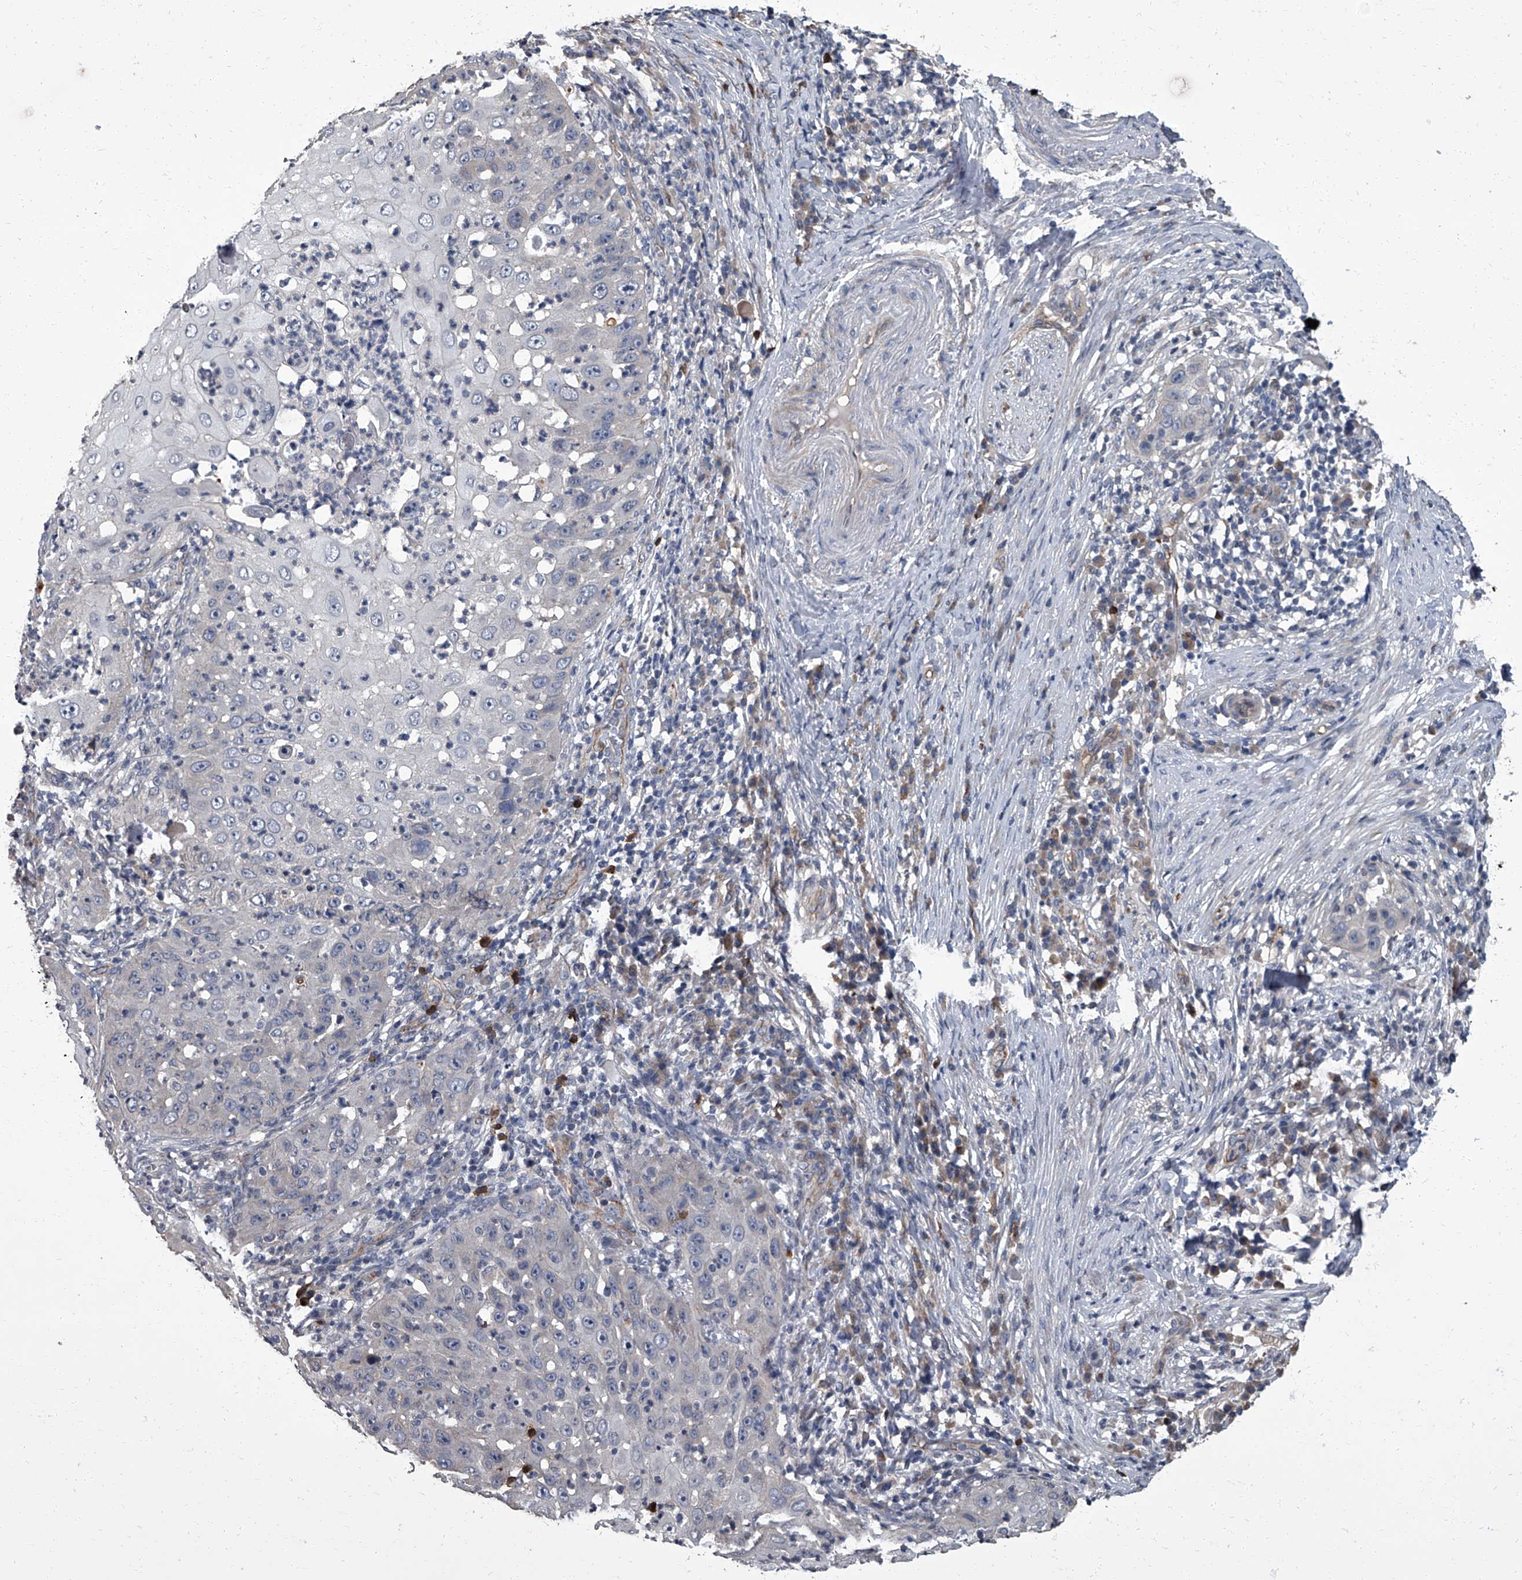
{"staining": {"intensity": "negative", "quantity": "none", "location": "none"}, "tissue": "skin cancer", "cell_type": "Tumor cells", "image_type": "cancer", "snomed": [{"axis": "morphology", "description": "Squamous cell carcinoma, NOS"}, {"axis": "topography", "description": "Skin"}], "caption": "An immunohistochemistry micrograph of squamous cell carcinoma (skin) is shown. There is no staining in tumor cells of squamous cell carcinoma (skin). (DAB (3,3'-diaminobenzidine) immunohistochemistry (IHC), high magnification).", "gene": "SIRT4", "patient": {"sex": "female", "age": 44}}